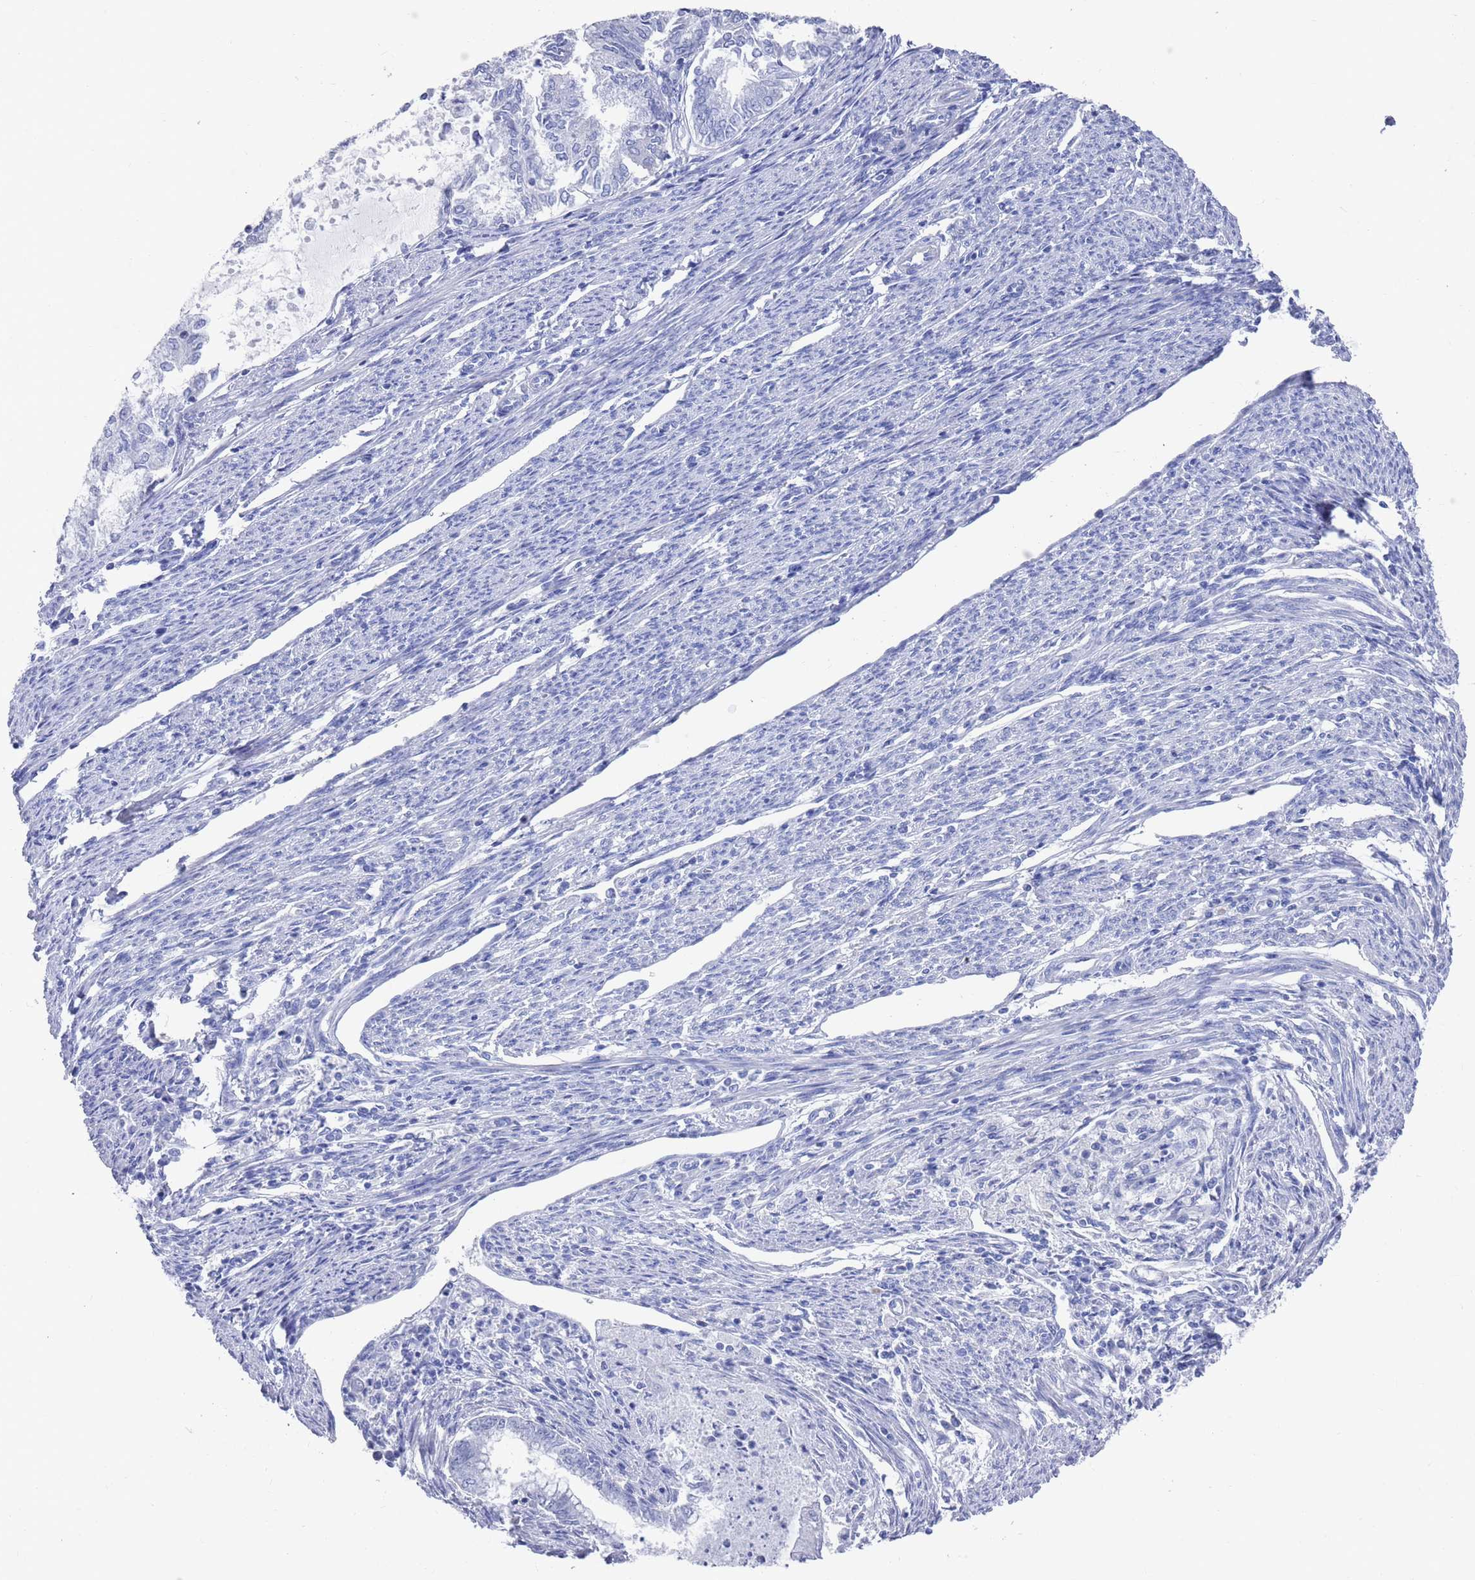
{"staining": {"intensity": "negative", "quantity": "none", "location": "none"}, "tissue": "endometrial cancer", "cell_type": "Tumor cells", "image_type": "cancer", "snomed": [{"axis": "morphology", "description": "Adenocarcinoma, NOS"}, {"axis": "topography", "description": "Endometrium"}], "caption": "A high-resolution histopathology image shows immunohistochemistry staining of endometrial adenocarcinoma, which shows no significant expression in tumor cells.", "gene": "MTMR2", "patient": {"sex": "female", "age": 79}}